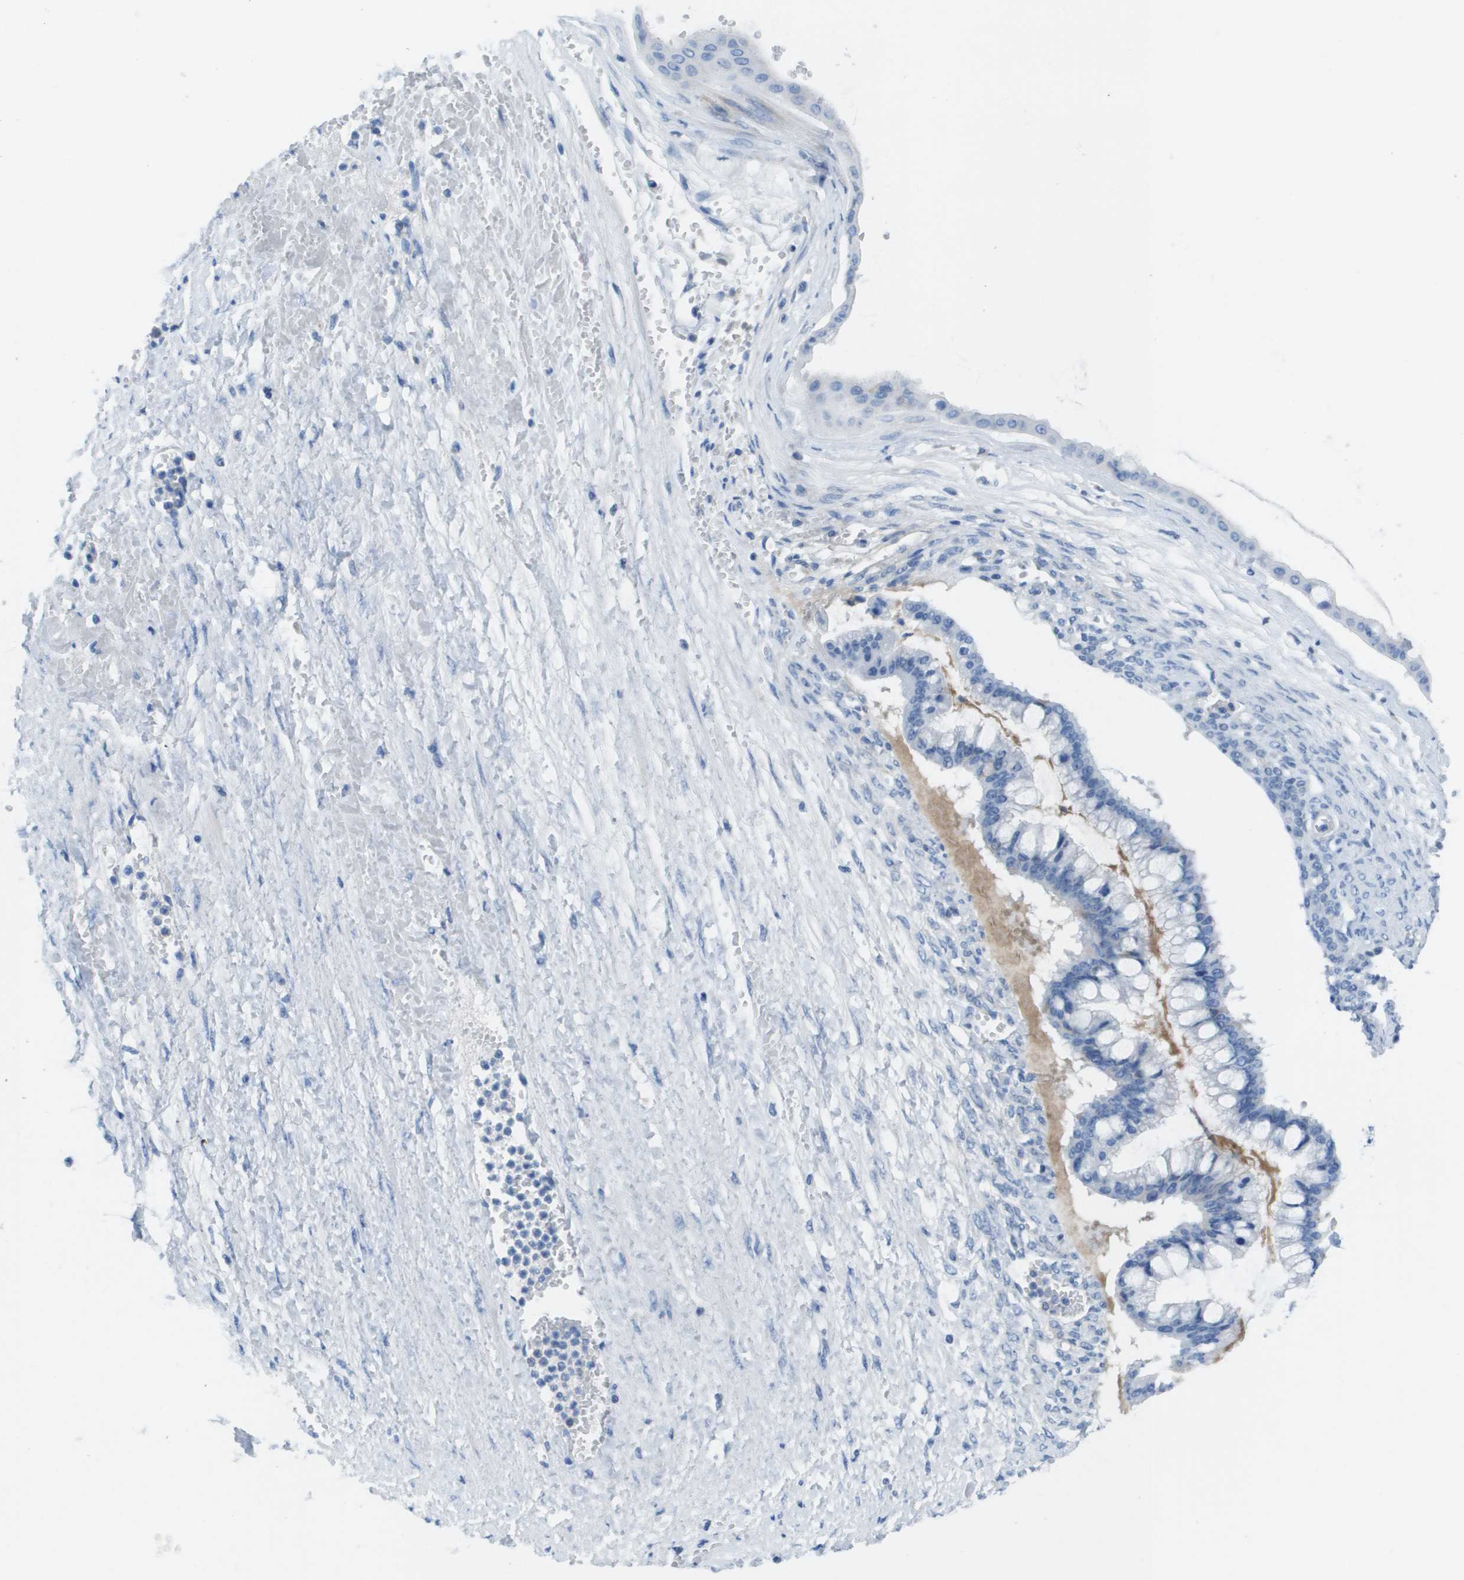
{"staining": {"intensity": "negative", "quantity": "none", "location": "none"}, "tissue": "ovarian cancer", "cell_type": "Tumor cells", "image_type": "cancer", "snomed": [{"axis": "morphology", "description": "Cystadenocarcinoma, mucinous, NOS"}, {"axis": "topography", "description": "Ovary"}], "caption": "A high-resolution photomicrograph shows immunohistochemistry (IHC) staining of mucinous cystadenocarcinoma (ovarian), which displays no significant positivity in tumor cells.", "gene": "GPR18", "patient": {"sex": "female", "age": 73}}